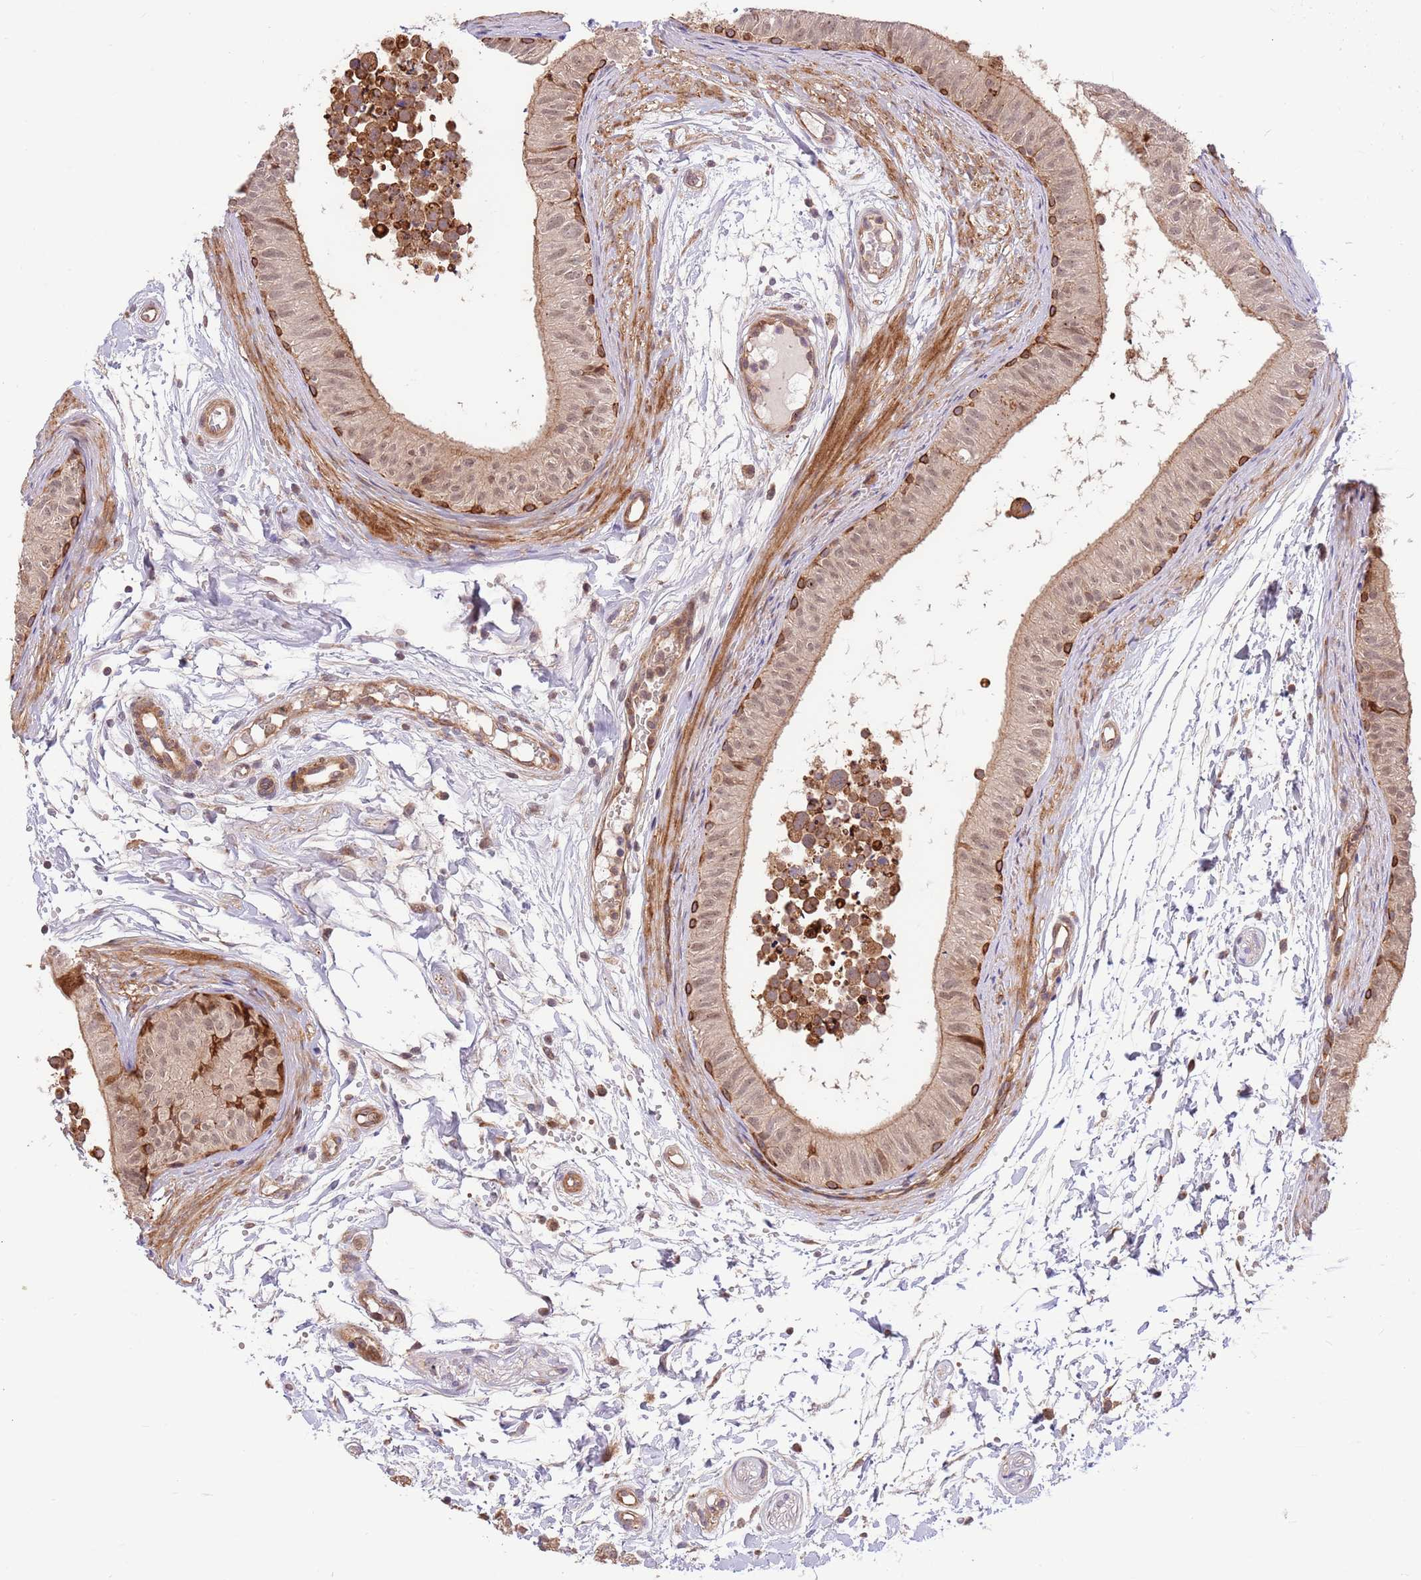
{"staining": {"intensity": "strong", "quantity": "<25%", "location": "cytoplasmic/membranous"}, "tissue": "epididymis", "cell_type": "Glandular cells", "image_type": "normal", "snomed": [{"axis": "morphology", "description": "Normal tissue, NOS"}, {"axis": "topography", "description": "Epididymis"}], "caption": "Immunohistochemical staining of benign human epididymis exhibits <25% levels of strong cytoplasmic/membranous protein expression in about <25% of glandular cells. (Brightfield microscopy of DAB IHC at high magnification).", "gene": "HAUS3", "patient": {"sex": "male", "age": 15}}